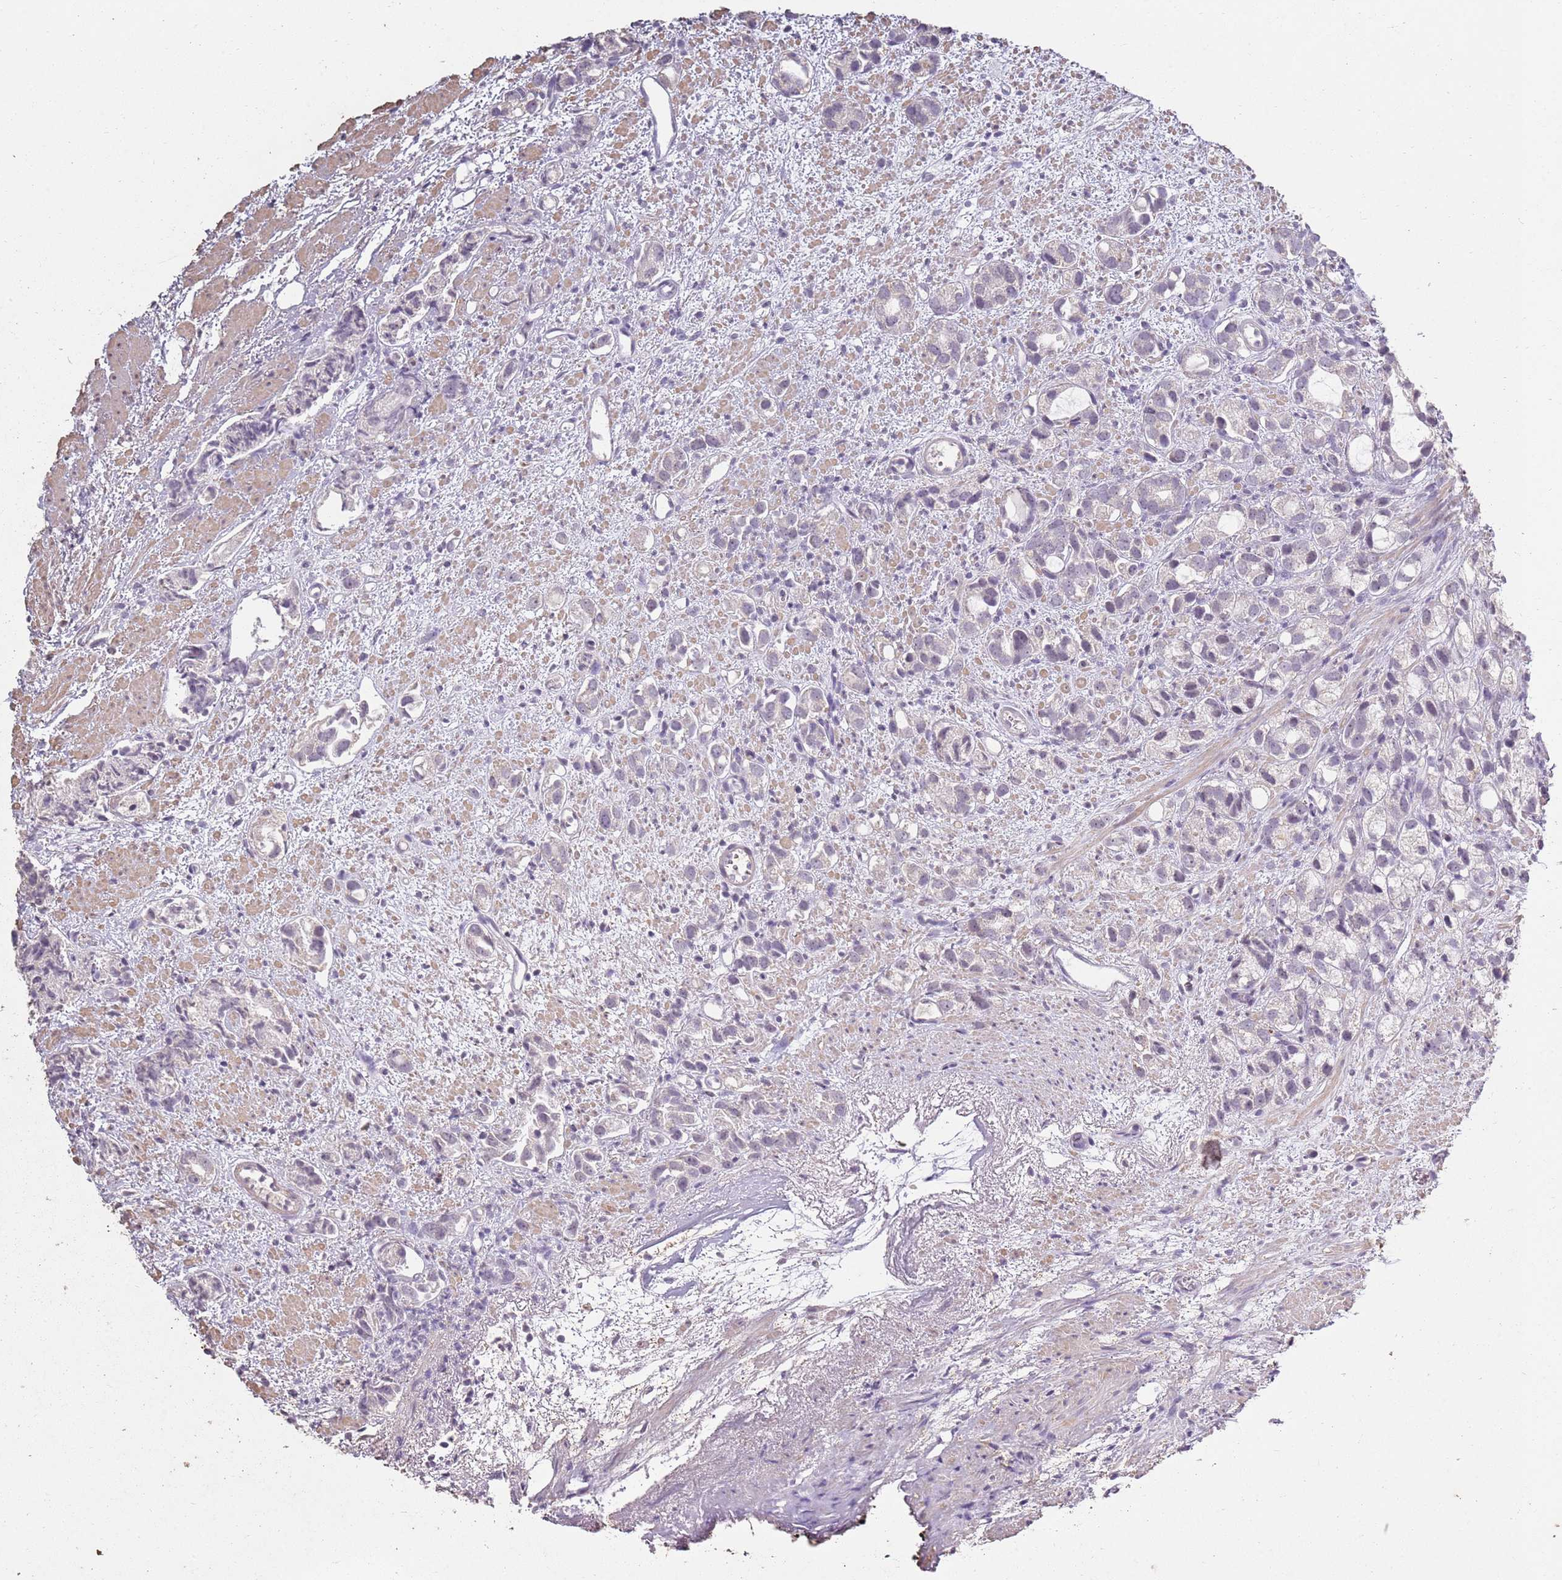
{"staining": {"intensity": "negative", "quantity": "none", "location": "none"}, "tissue": "prostate cancer", "cell_type": "Tumor cells", "image_type": "cancer", "snomed": [{"axis": "morphology", "description": "Adenocarcinoma, High grade"}, {"axis": "topography", "description": "Prostate"}], "caption": "Tumor cells are negative for brown protein staining in prostate cancer (adenocarcinoma (high-grade)).", "gene": "ARL14EP", "patient": {"sex": "male", "age": 82}}